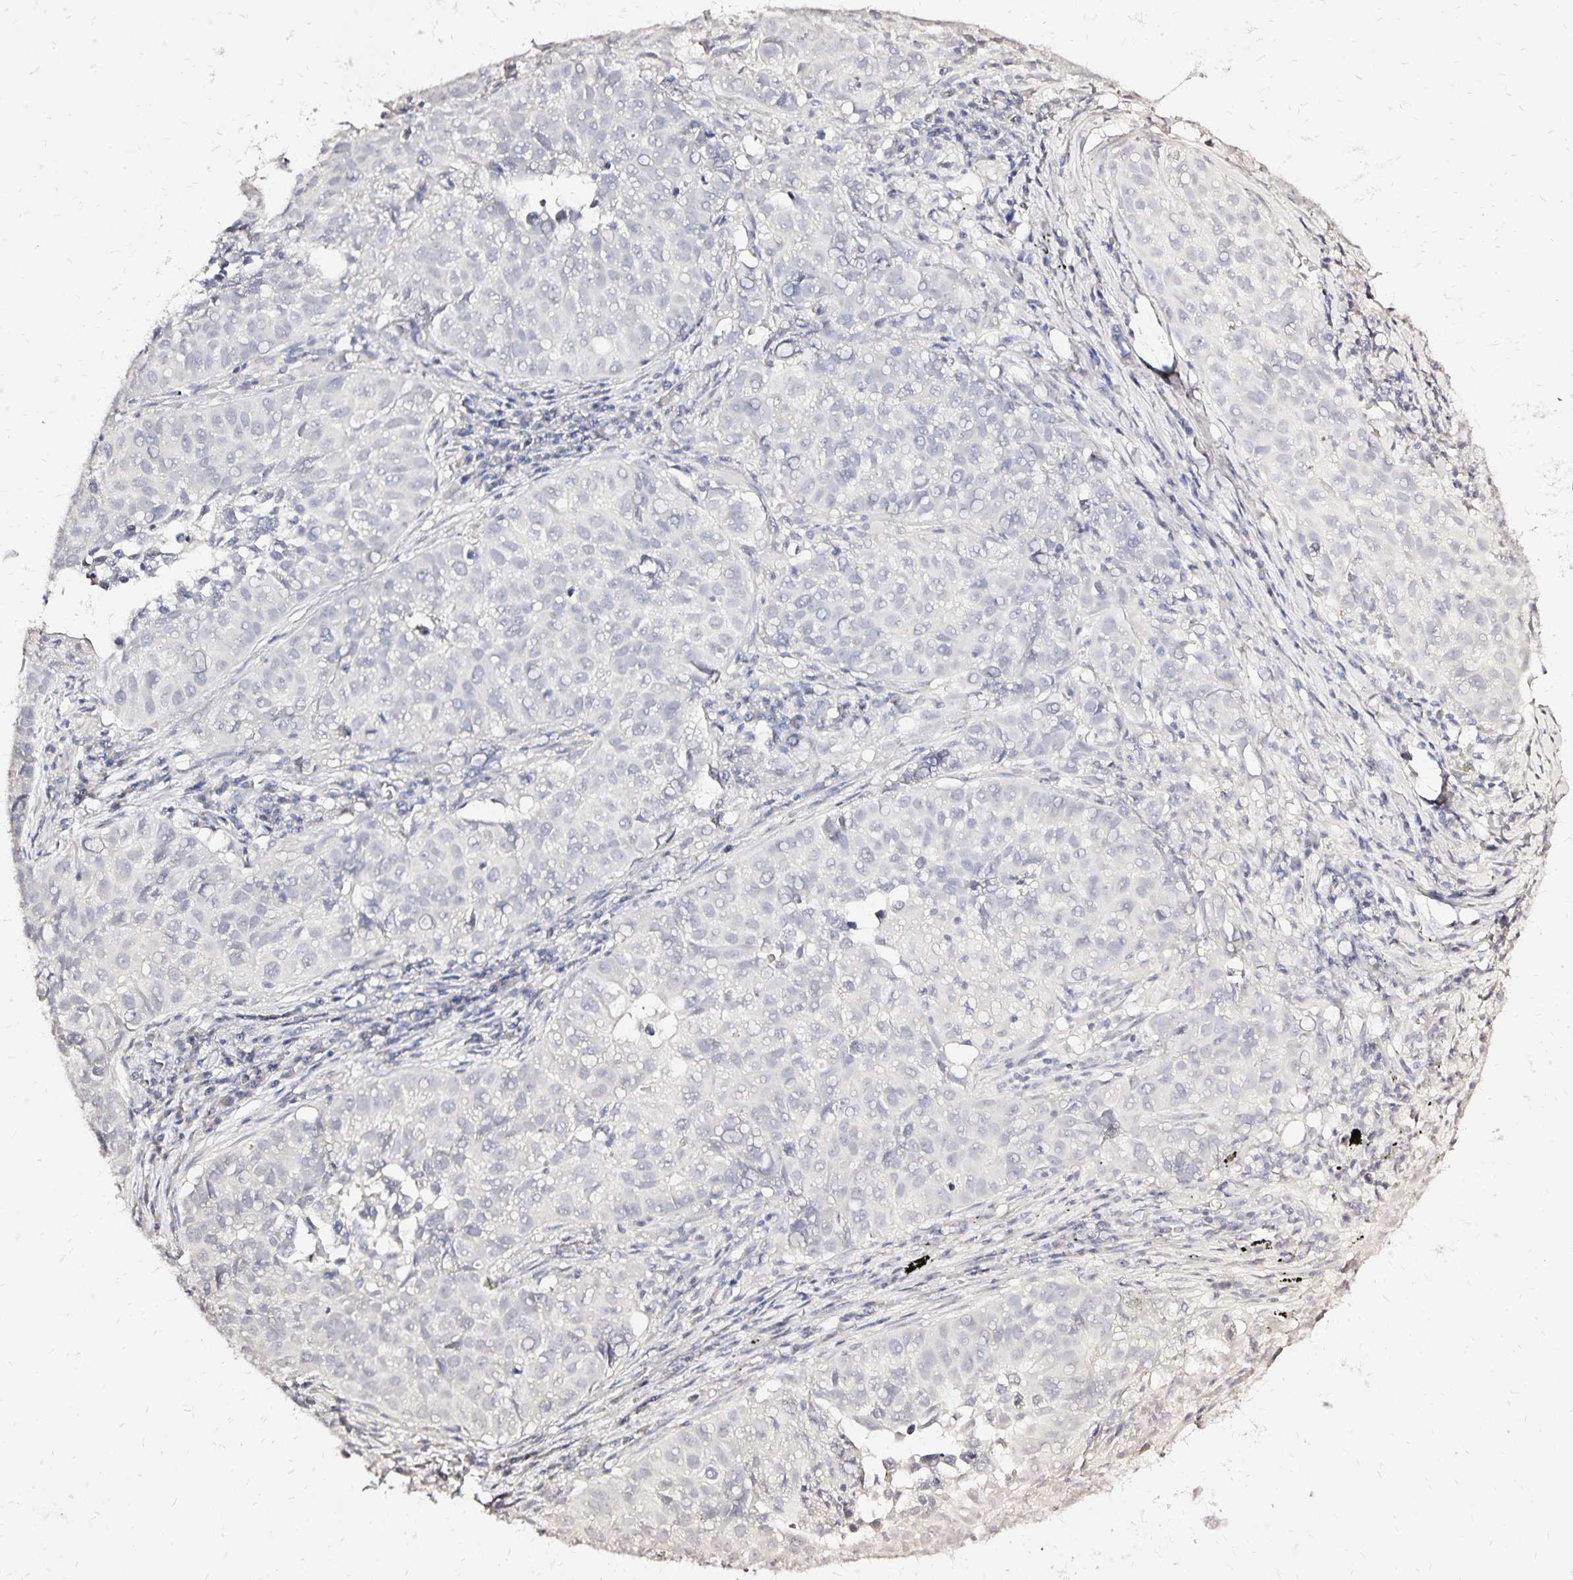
{"staining": {"intensity": "negative", "quantity": "none", "location": "none"}, "tissue": "lung cancer", "cell_type": "Tumor cells", "image_type": "cancer", "snomed": [{"axis": "morphology", "description": "Adenocarcinoma, NOS"}, {"axis": "topography", "description": "Lung"}], "caption": "Tumor cells show no significant staining in lung cancer. (DAB IHC visualized using brightfield microscopy, high magnification).", "gene": "SLC5A1", "patient": {"sex": "female", "age": 50}}